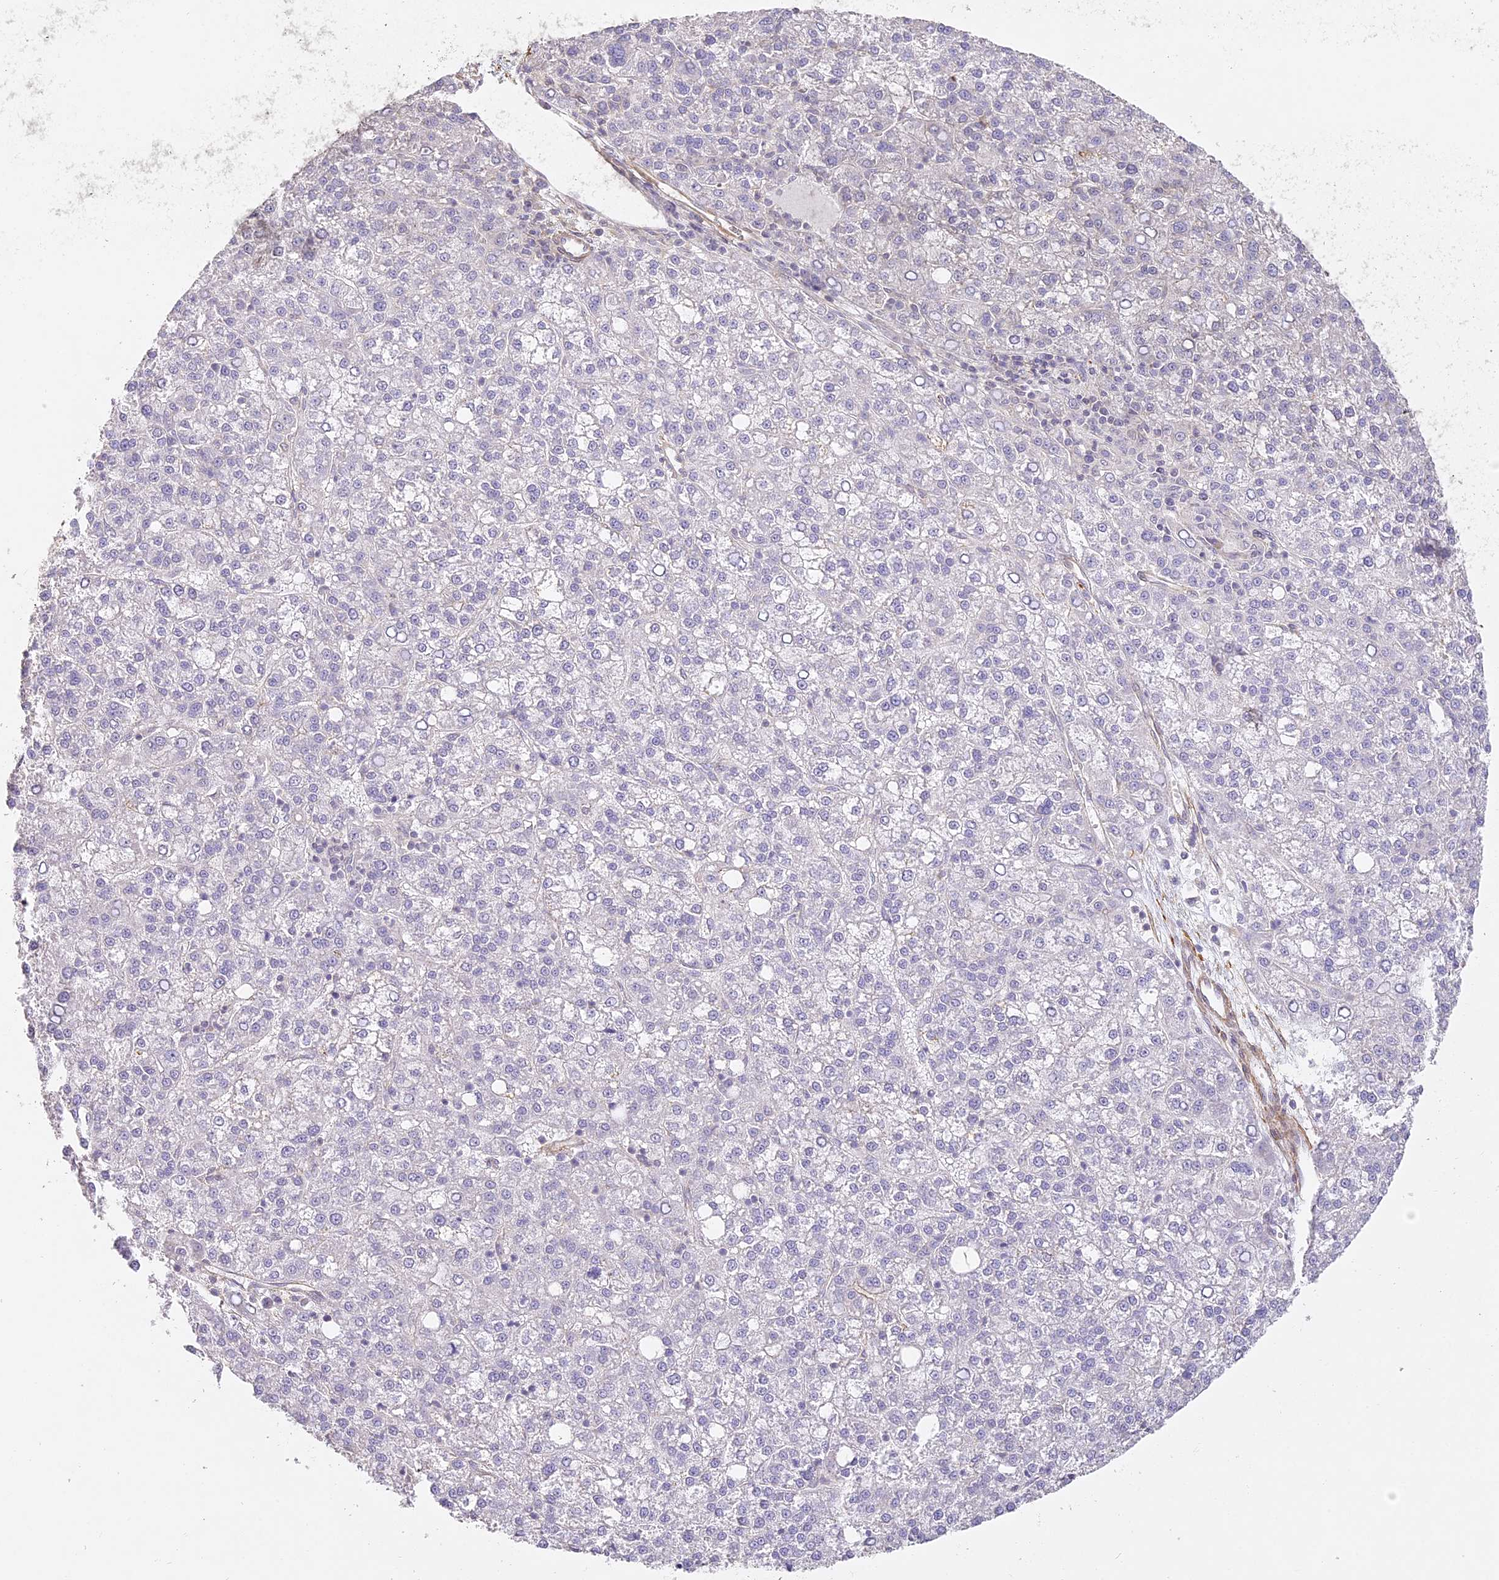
{"staining": {"intensity": "negative", "quantity": "none", "location": "none"}, "tissue": "liver cancer", "cell_type": "Tumor cells", "image_type": "cancer", "snomed": [{"axis": "morphology", "description": "Carcinoma, Hepatocellular, NOS"}, {"axis": "topography", "description": "Liver"}], "caption": "Immunohistochemistry (IHC) image of neoplastic tissue: human liver hepatocellular carcinoma stained with DAB demonstrates no significant protein positivity in tumor cells.", "gene": "MED28", "patient": {"sex": "female", "age": 58}}